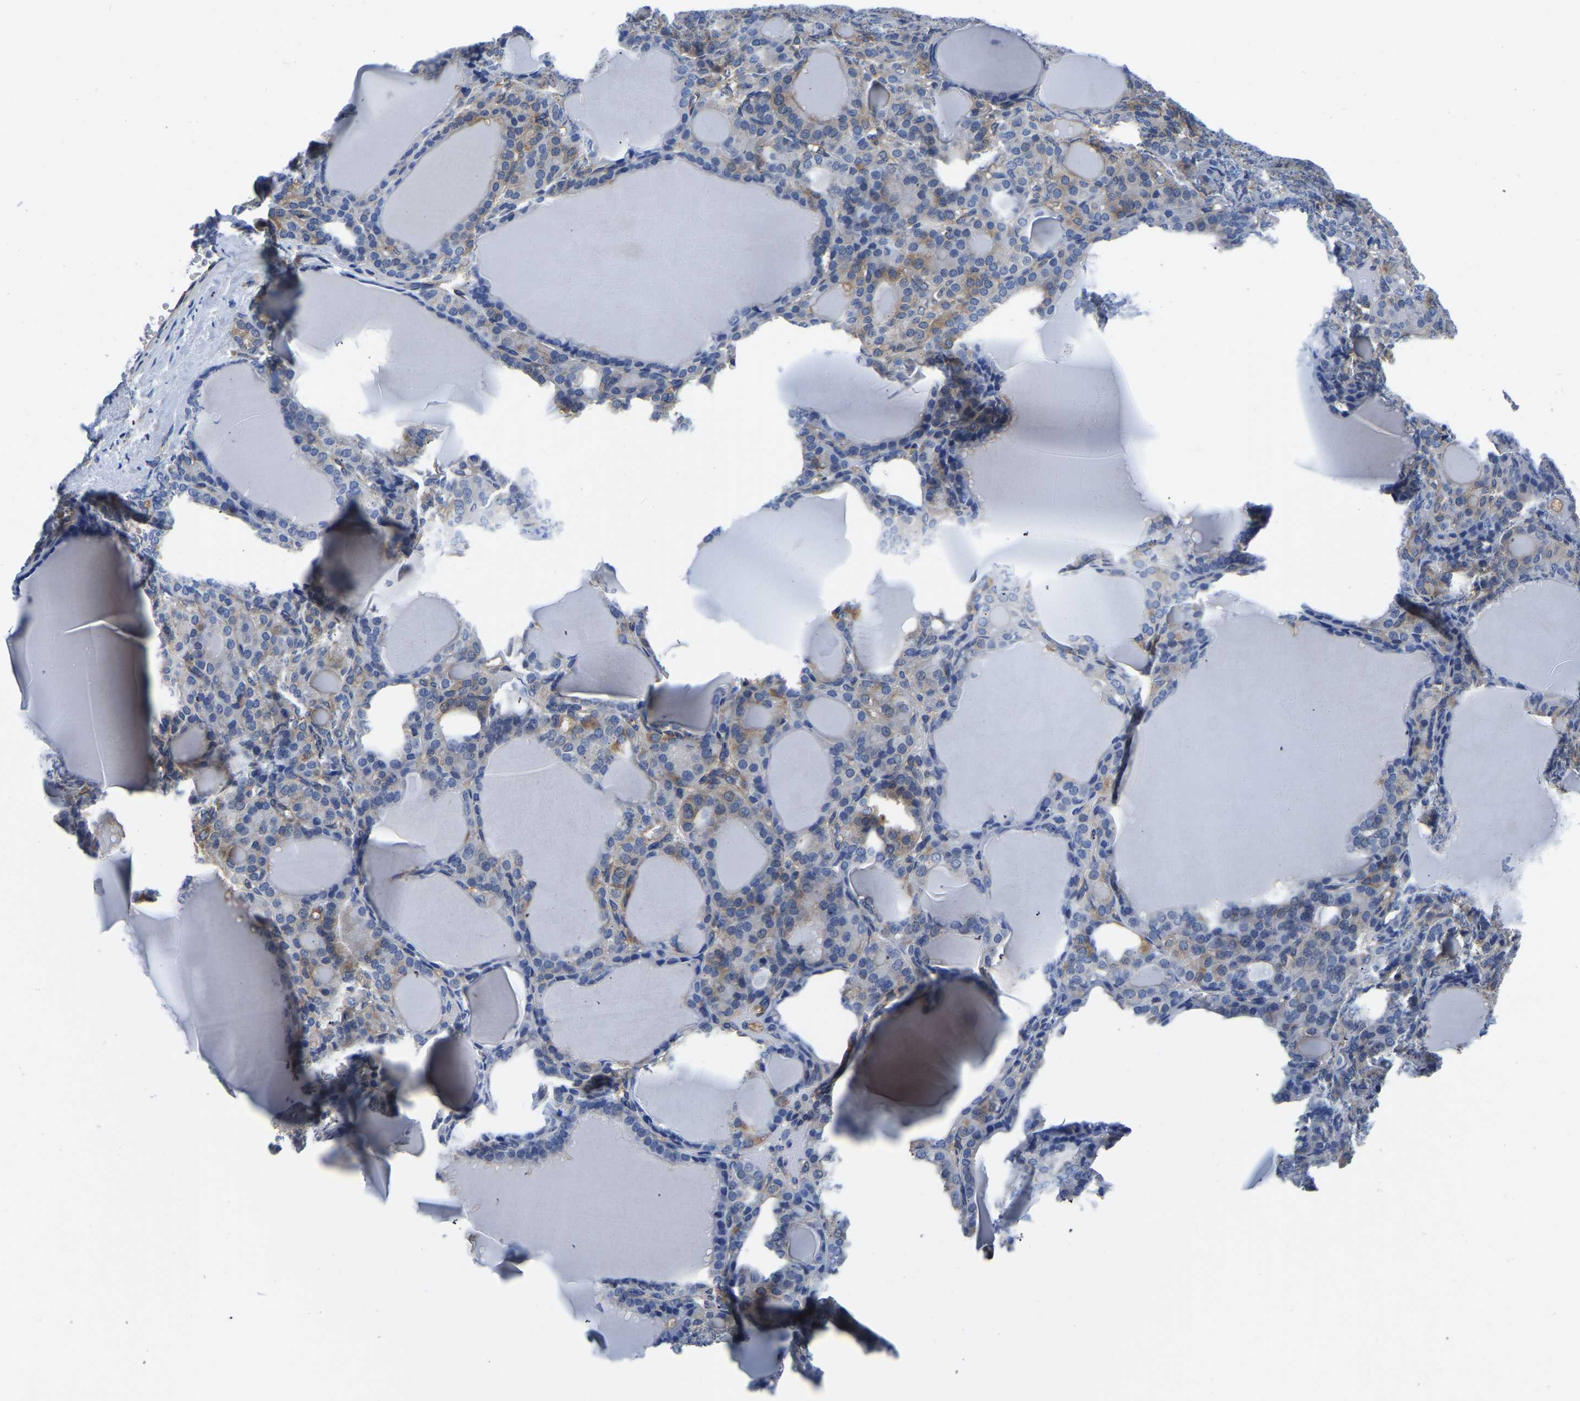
{"staining": {"intensity": "moderate", "quantity": "25%-75%", "location": "cytoplasmic/membranous"}, "tissue": "thyroid gland", "cell_type": "Glandular cells", "image_type": "normal", "snomed": [{"axis": "morphology", "description": "Normal tissue, NOS"}, {"axis": "topography", "description": "Thyroid gland"}], "caption": "Immunohistochemistry (IHC) image of normal thyroid gland stained for a protein (brown), which demonstrates medium levels of moderate cytoplasmic/membranous positivity in about 25%-75% of glandular cells.", "gene": "TFG", "patient": {"sex": "female", "age": 28}}